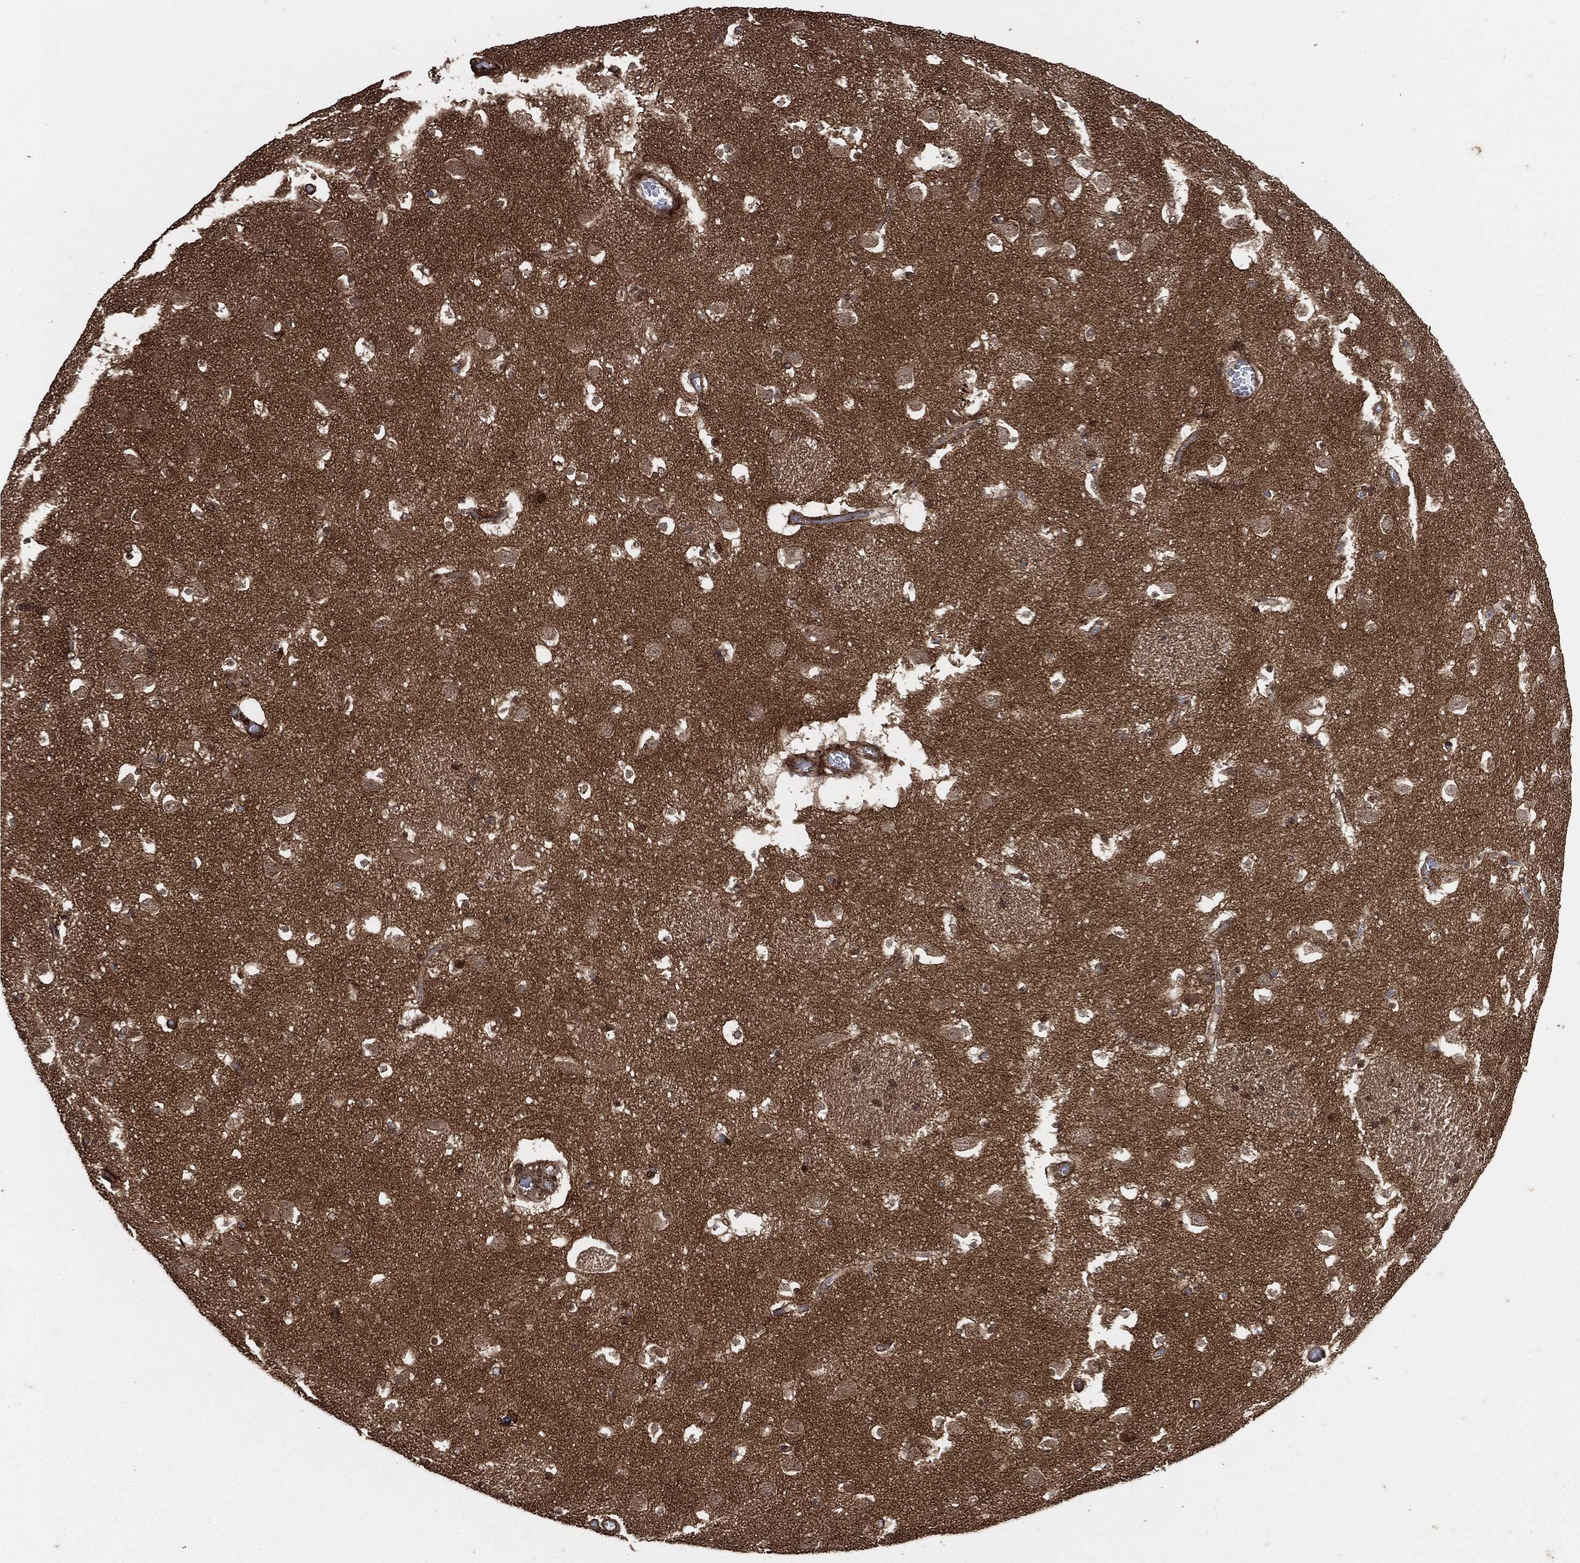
{"staining": {"intensity": "moderate", "quantity": "<25%", "location": "cytoplasmic/membranous"}, "tissue": "caudate", "cell_type": "Glial cells", "image_type": "normal", "snomed": [{"axis": "morphology", "description": "Normal tissue, NOS"}, {"axis": "topography", "description": "Lateral ventricle wall"}], "caption": "Brown immunohistochemical staining in benign human caudate displays moderate cytoplasmic/membranous expression in about <25% of glial cells.", "gene": "IFIT1", "patient": {"sex": "female", "age": 42}}